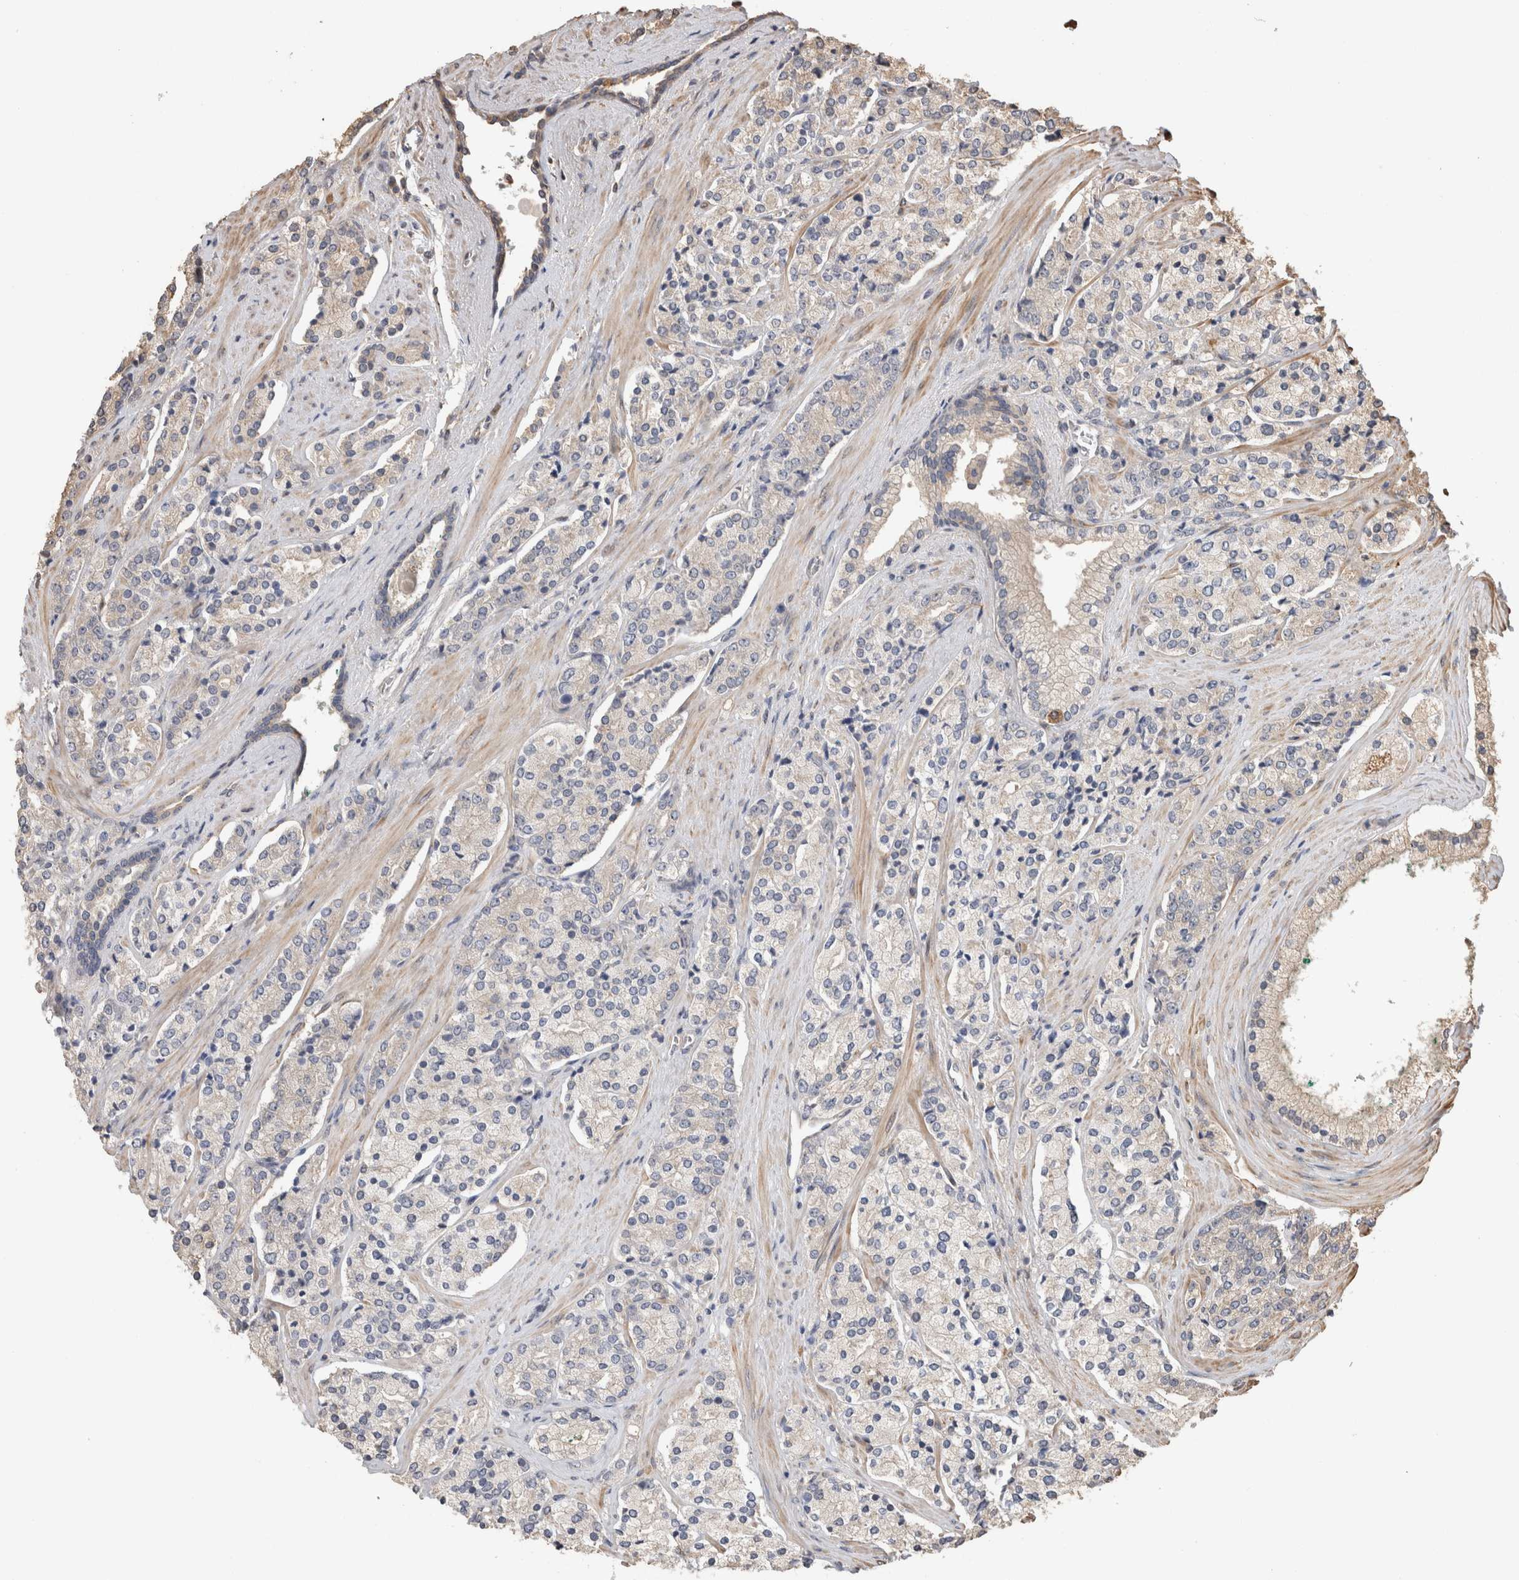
{"staining": {"intensity": "negative", "quantity": "none", "location": "none"}, "tissue": "prostate cancer", "cell_type": "Tumor cells", "image_type": "cancer", "snomed": [{"axis": "morphology", "description": "Adenocarcinoma, High grade"}, {"axis": "topography", "description": "Prostate"}], "caption": "Photomicrograph shows no protein staining in tumor cells of prostate adenocarcinoma (high-grade) tissue.", "gene": "CLIP1", "patient": {"sex": "male", "age": 71}}